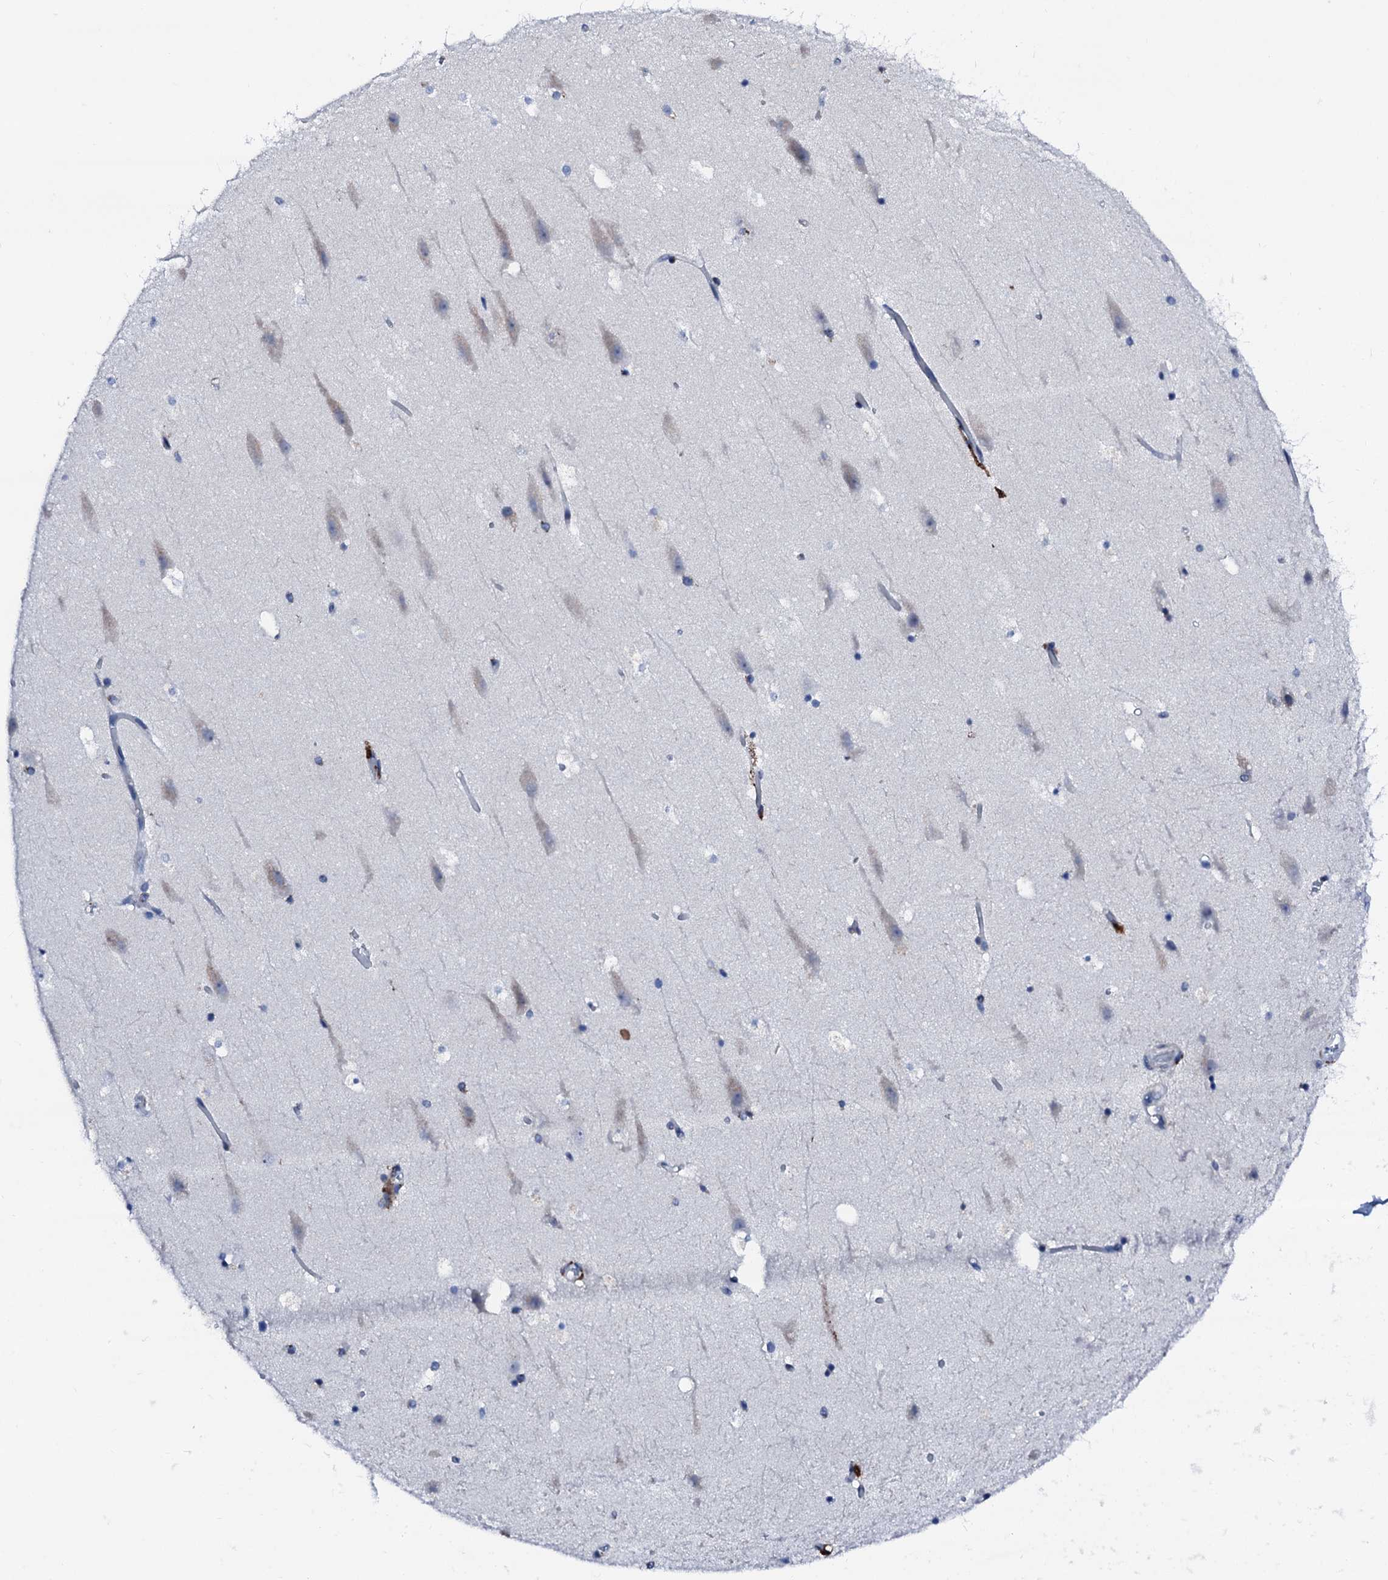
{"staining": {"intensity": "negative", "quantity": "none", "location": "none"}, "tissue": "hippocampus", "cell_type": "Glial cells", "image_type": "normal", "snomed": [{"axis": "morphology", "description": "Normal tissue, NOS"}, {"axis": "topography", "description": "Hippocampus"}], "caption": "This is an IHC micrograph of unremarkable human hippocampus. There is no staining in glial cells.", "gene": "TRAFD1", "patient": {"sex": "female", "age": 52}}